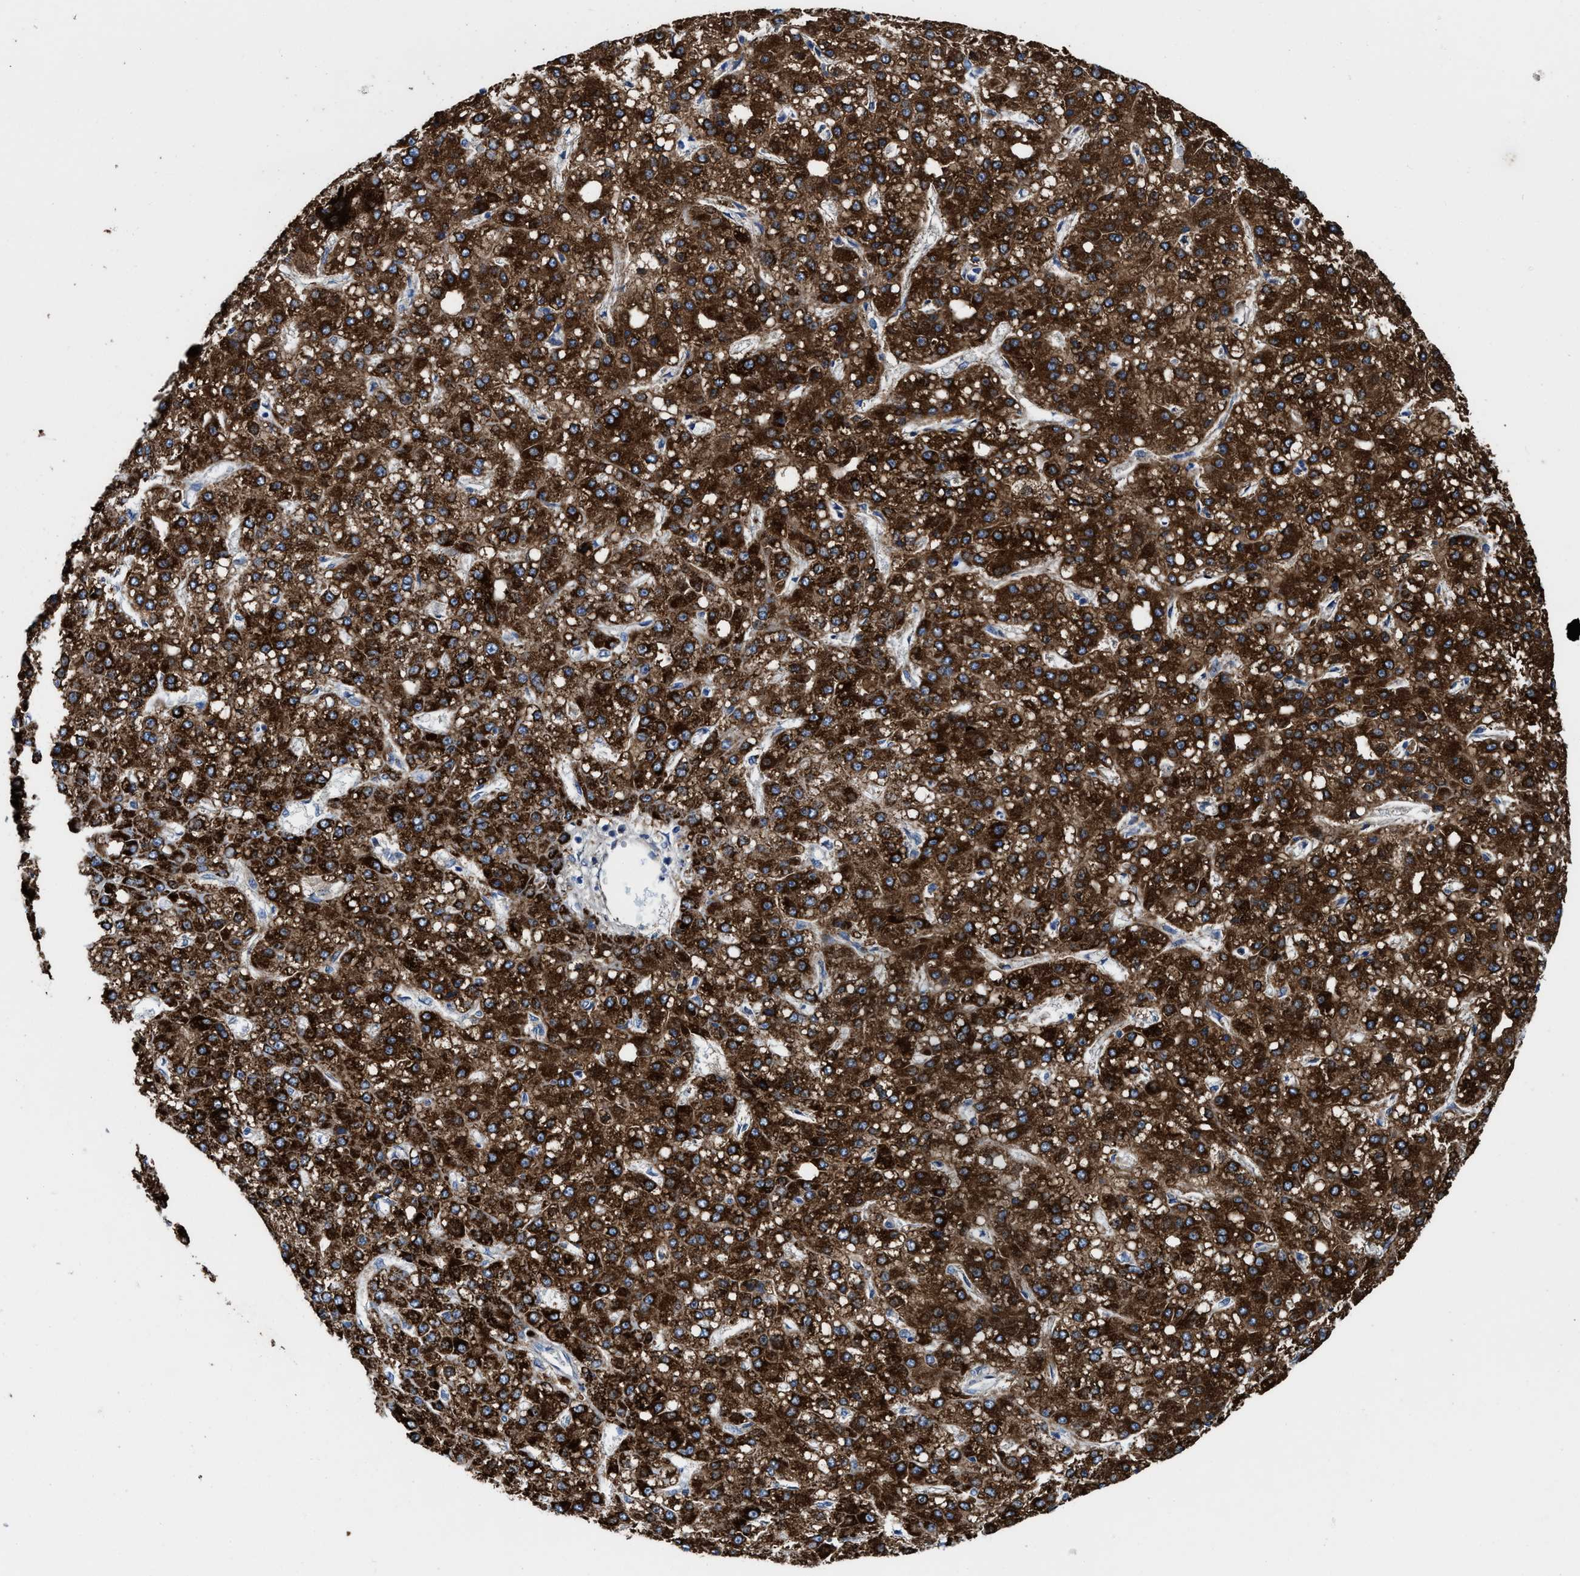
{"staining": {"intensity": "strong", "quantity": ">75%", "location": "cytoplasmic/membranous"}, "tissue": "liver cancer", "cell_type": "Tumor cells", "image_type": "cancer", "snomed": [{"axis": "morphology", "description": "Carcinoma, Hepatocellular, NOS"}, {"axis": "topography", "description": "Liver"}], "caption": "Immunohistochemical staining of liver cancer (hepatocellular carcinoma) displays strong cytoplasmic/membranous protein expression in about >75% of tumor cells.", "gene": "ALDH1B1", "patient": {"sex": "male", "age": 67}}